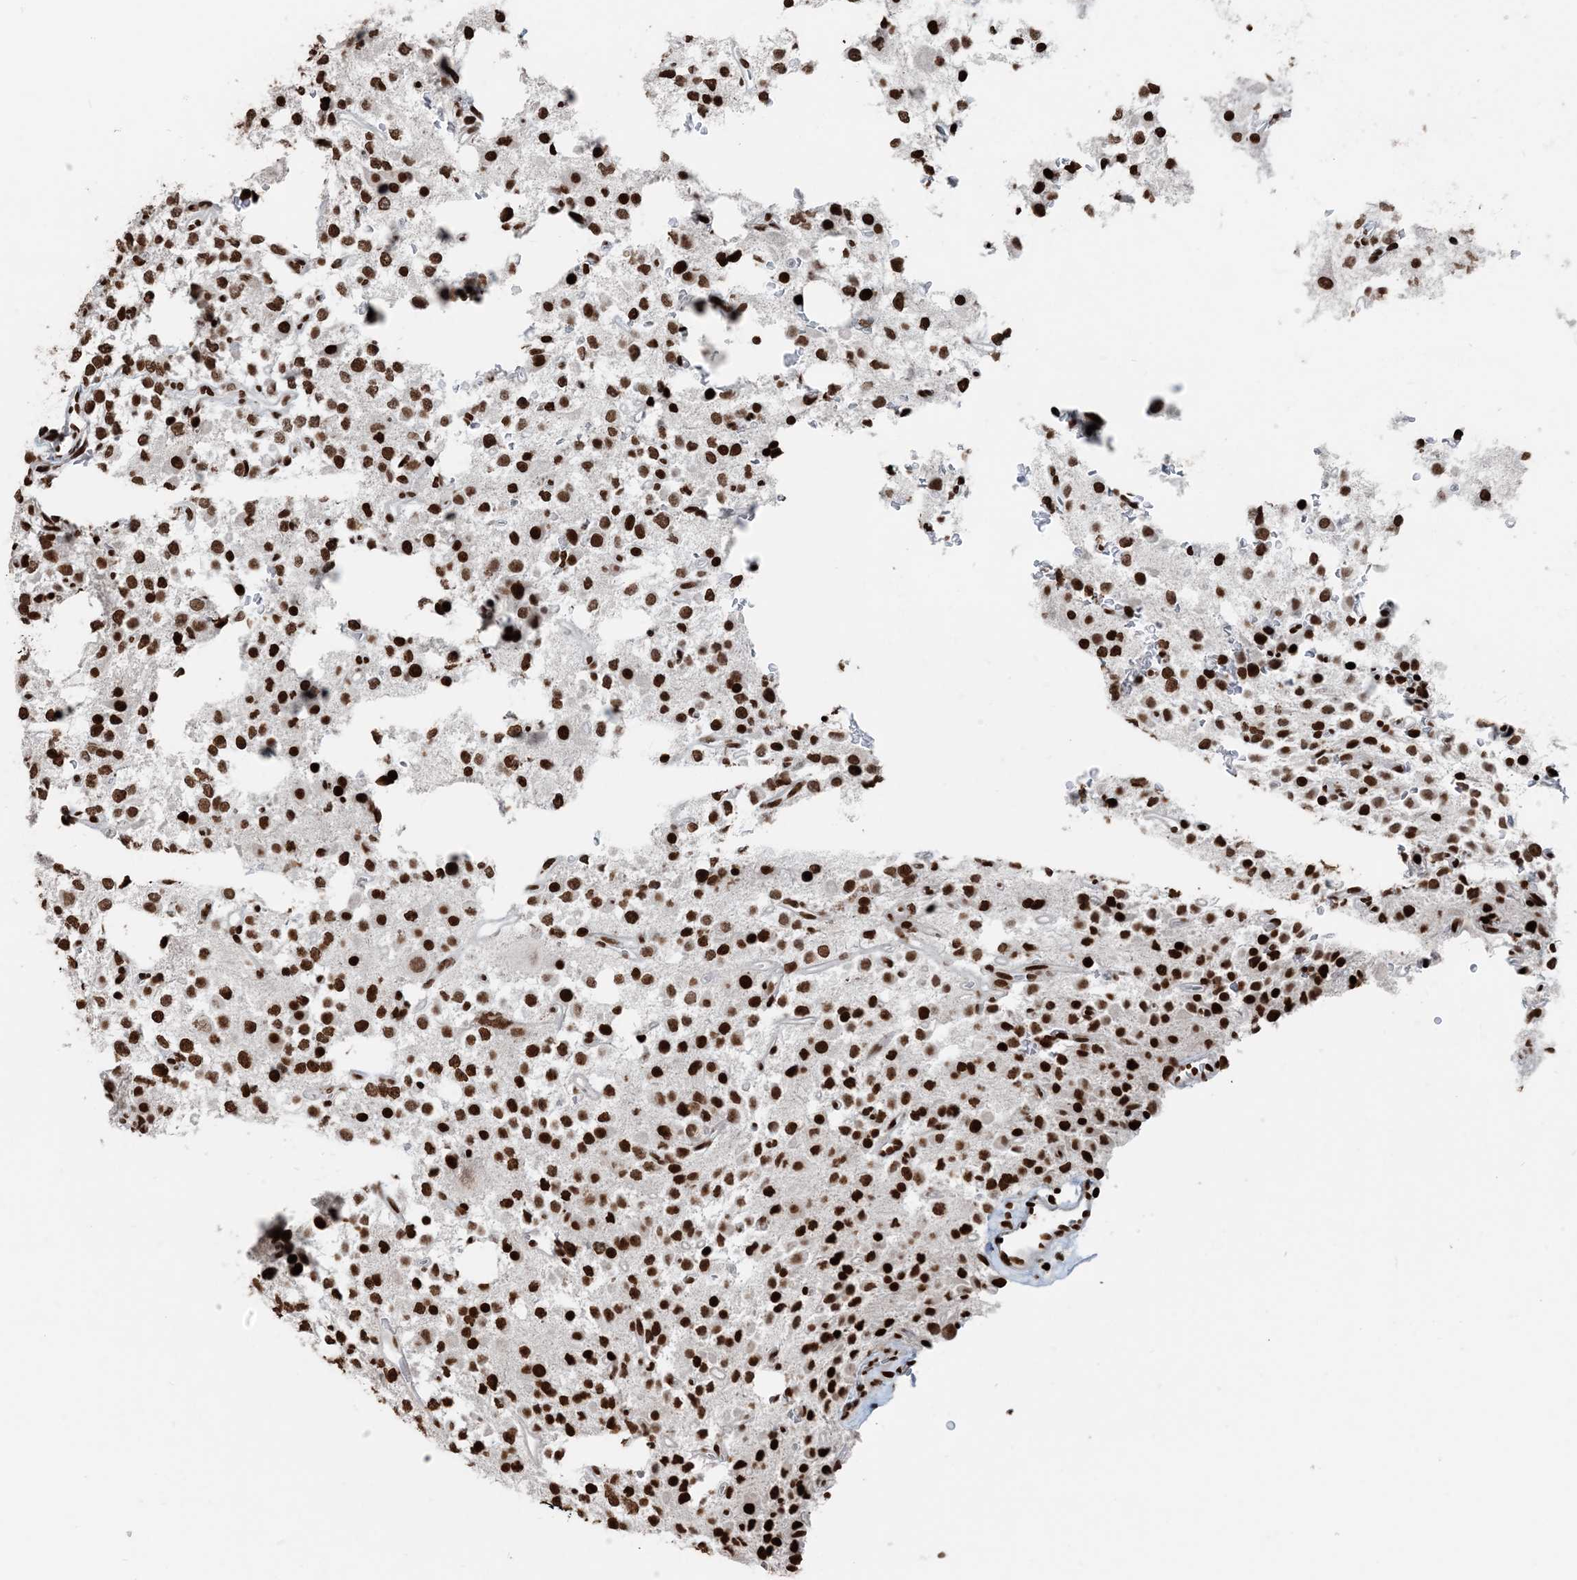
{"staining": {"intensity": "strong", "quantity": ">75%", "location": "nuclear"}, "tissue": "glioma", "cell_type": "Tumor cells", "image_type": "cancer", "snomed": [{"axis": "morphology", "description": "Glioma, malignant, High grade"}, {"axis": "topography", "description": "Brain"}], "caption": "Human malignant high-grade glioma stained with a protein marker reveals strong staining in tumor cells.", "gene": "H3-3B", "patient": {"sex": "female", "age": 62}}